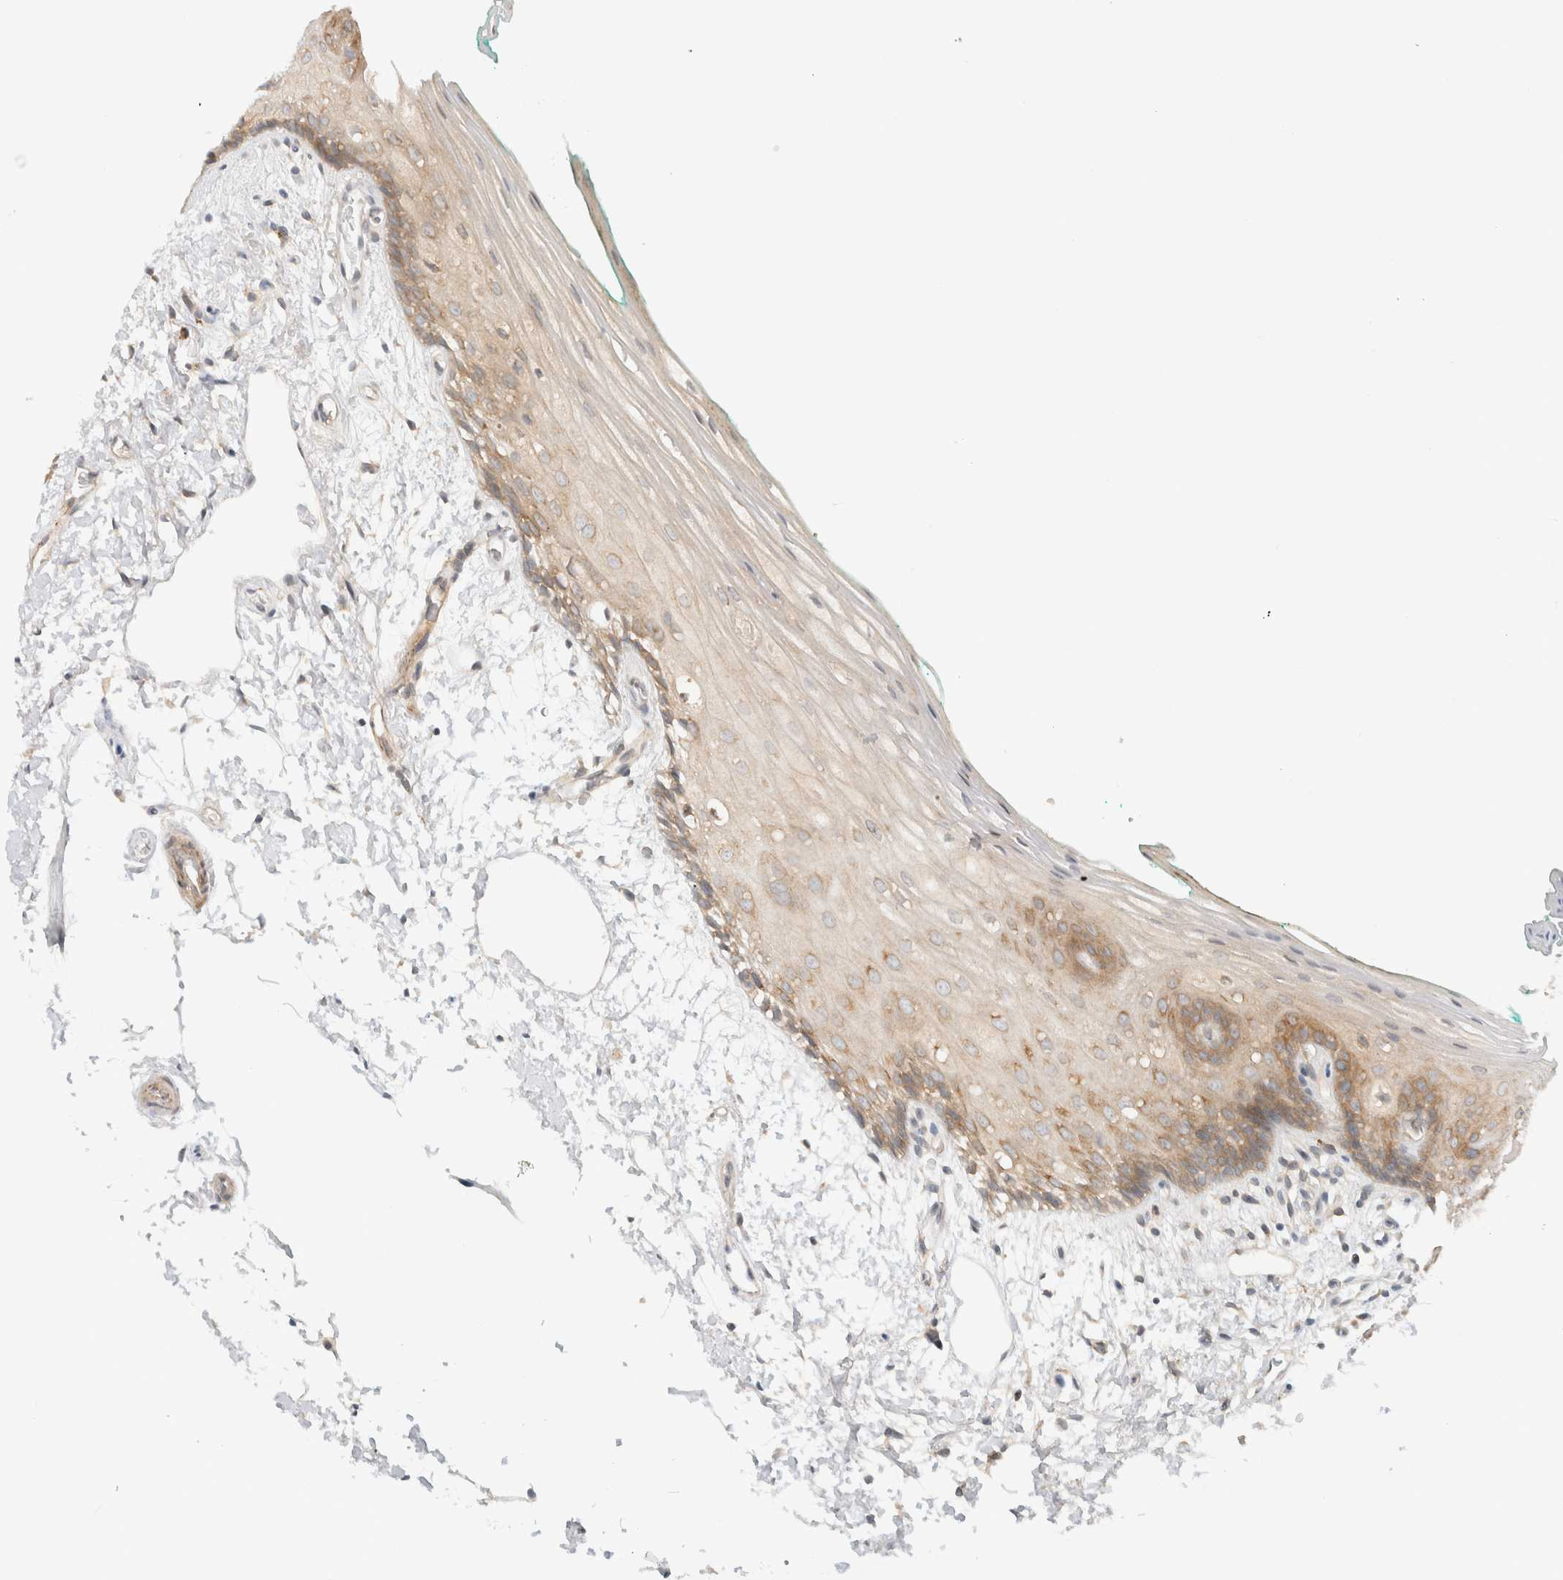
{"staining": {"intensity": "moderate", "quantity": "<25%", "location": "cytoplasmic/membranous"}, "tissue": "oral mucosa", "cell_type": "Squamous epithelial cells", "image_type": "normal", "snomed": [{"axis": "morphology", "description": "Normal tissue, NOS"}, {"axis": "topography", "description": "Skeletal muscle"}, {"axis": "topography", "description": "Oral tissue"}, {"axis": "topography", "description": "Peripheral nerve tissue"}], "caption": "Benign oral mucosa exhibits moderate cytoplasmic/membranous positivity in about <25% of squamous epithelial cells, visualized by immunohistochemistry. (DAB IHC, brown staining for protein, blue staining for nuclei).", "gene": "MARK3", "patient": {"sex": "female", "age": 84}}